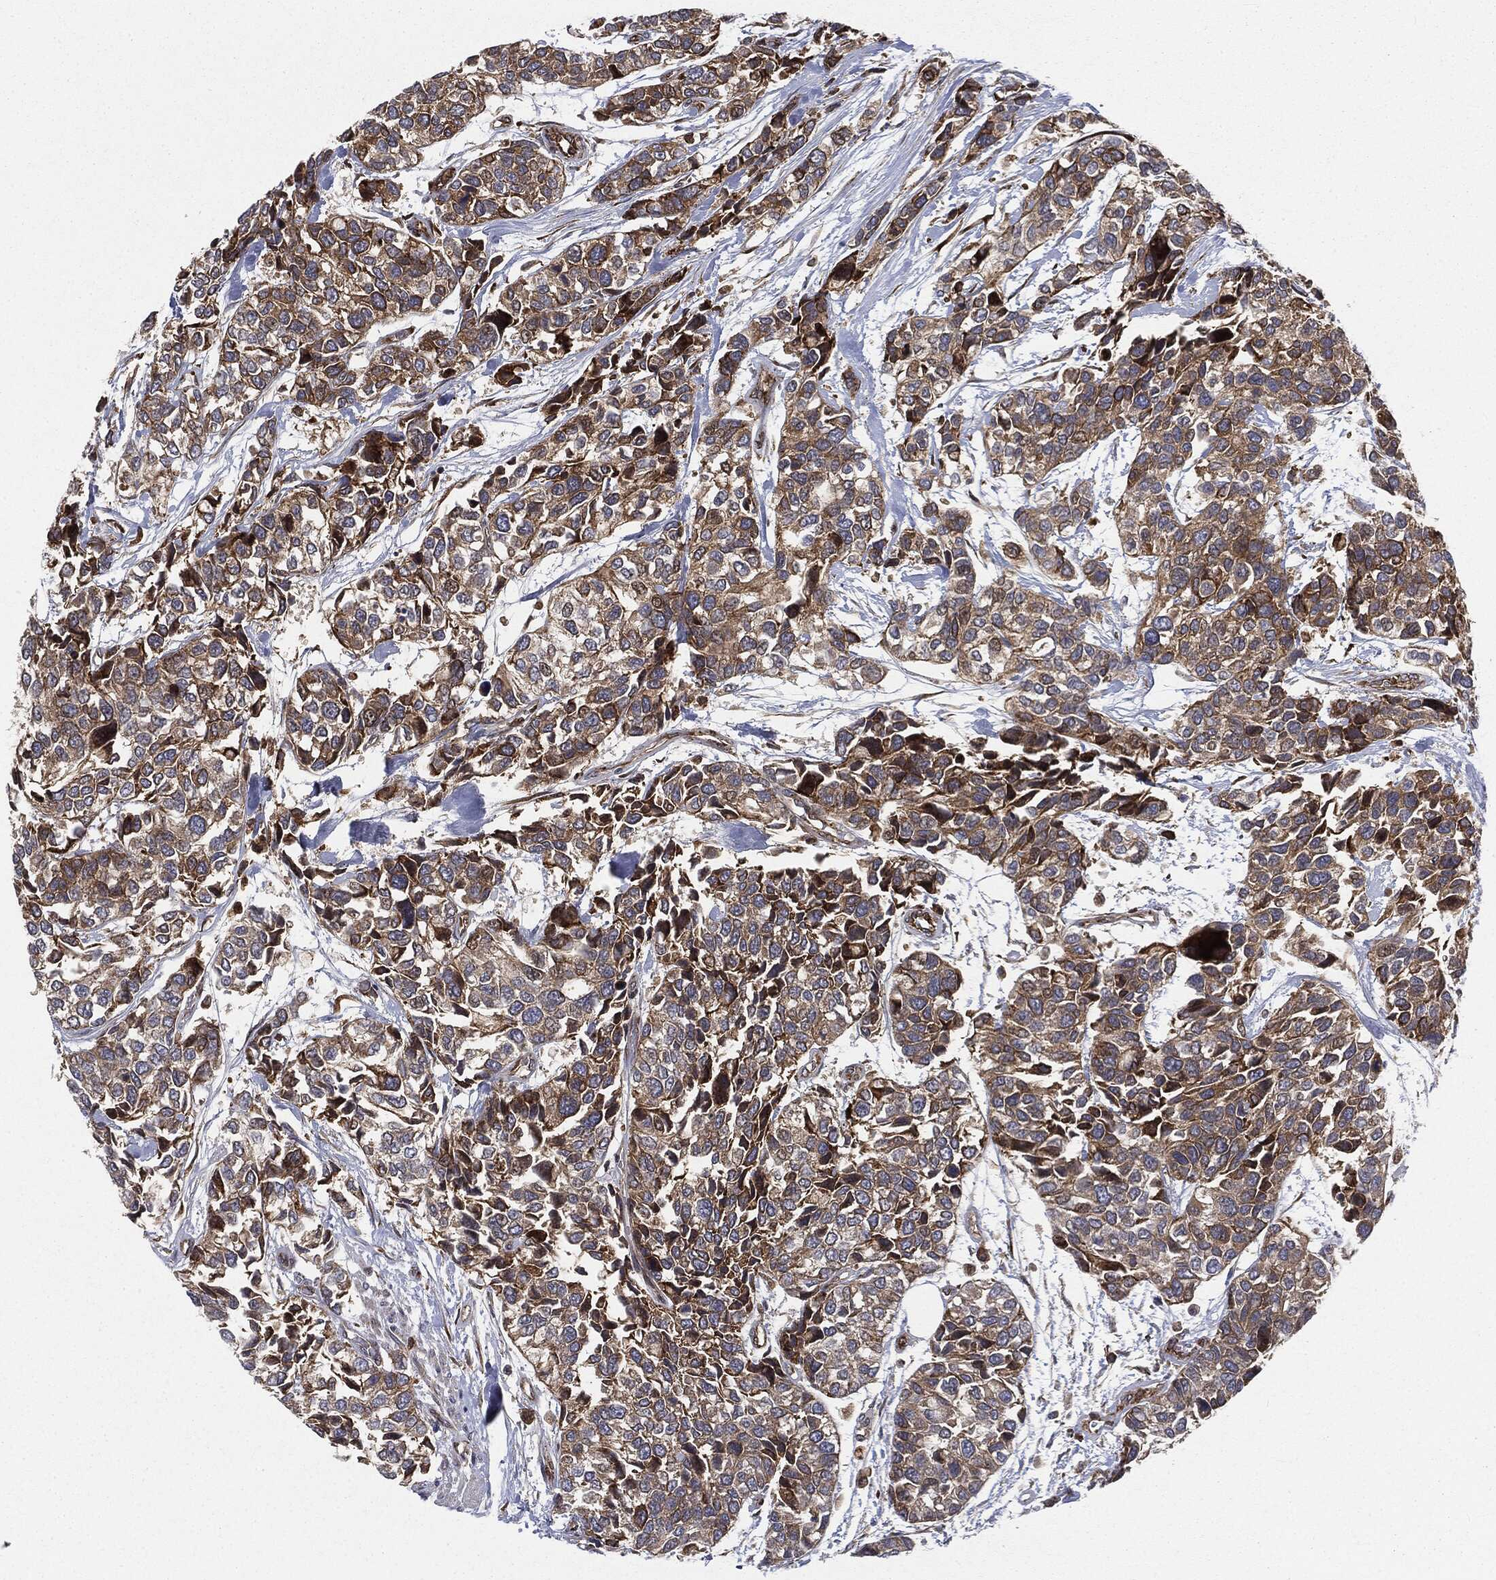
{"staining": {"intensity": "moderate", "quantity": ">75%", "location": "cytoplasmic/membranous"}, "tissue": "urothelial cancer", "cell_type": "Tumor cells", "image_type": "cancer", "snomed": [{"axis": "morphology", "description": "Urothelial carcinoma, High grade"}, {"axis": "topography", "description": "Urinary bladder"}], "caption": "Immunohistochemical staining of high-grade urothelial carcinoma exhibits moderate cytoplasmic/membranous protein positivity in approximately >75% of tumor cells.", "gene": "CYLD", "patient": {"sex": "male", "age": 77}}